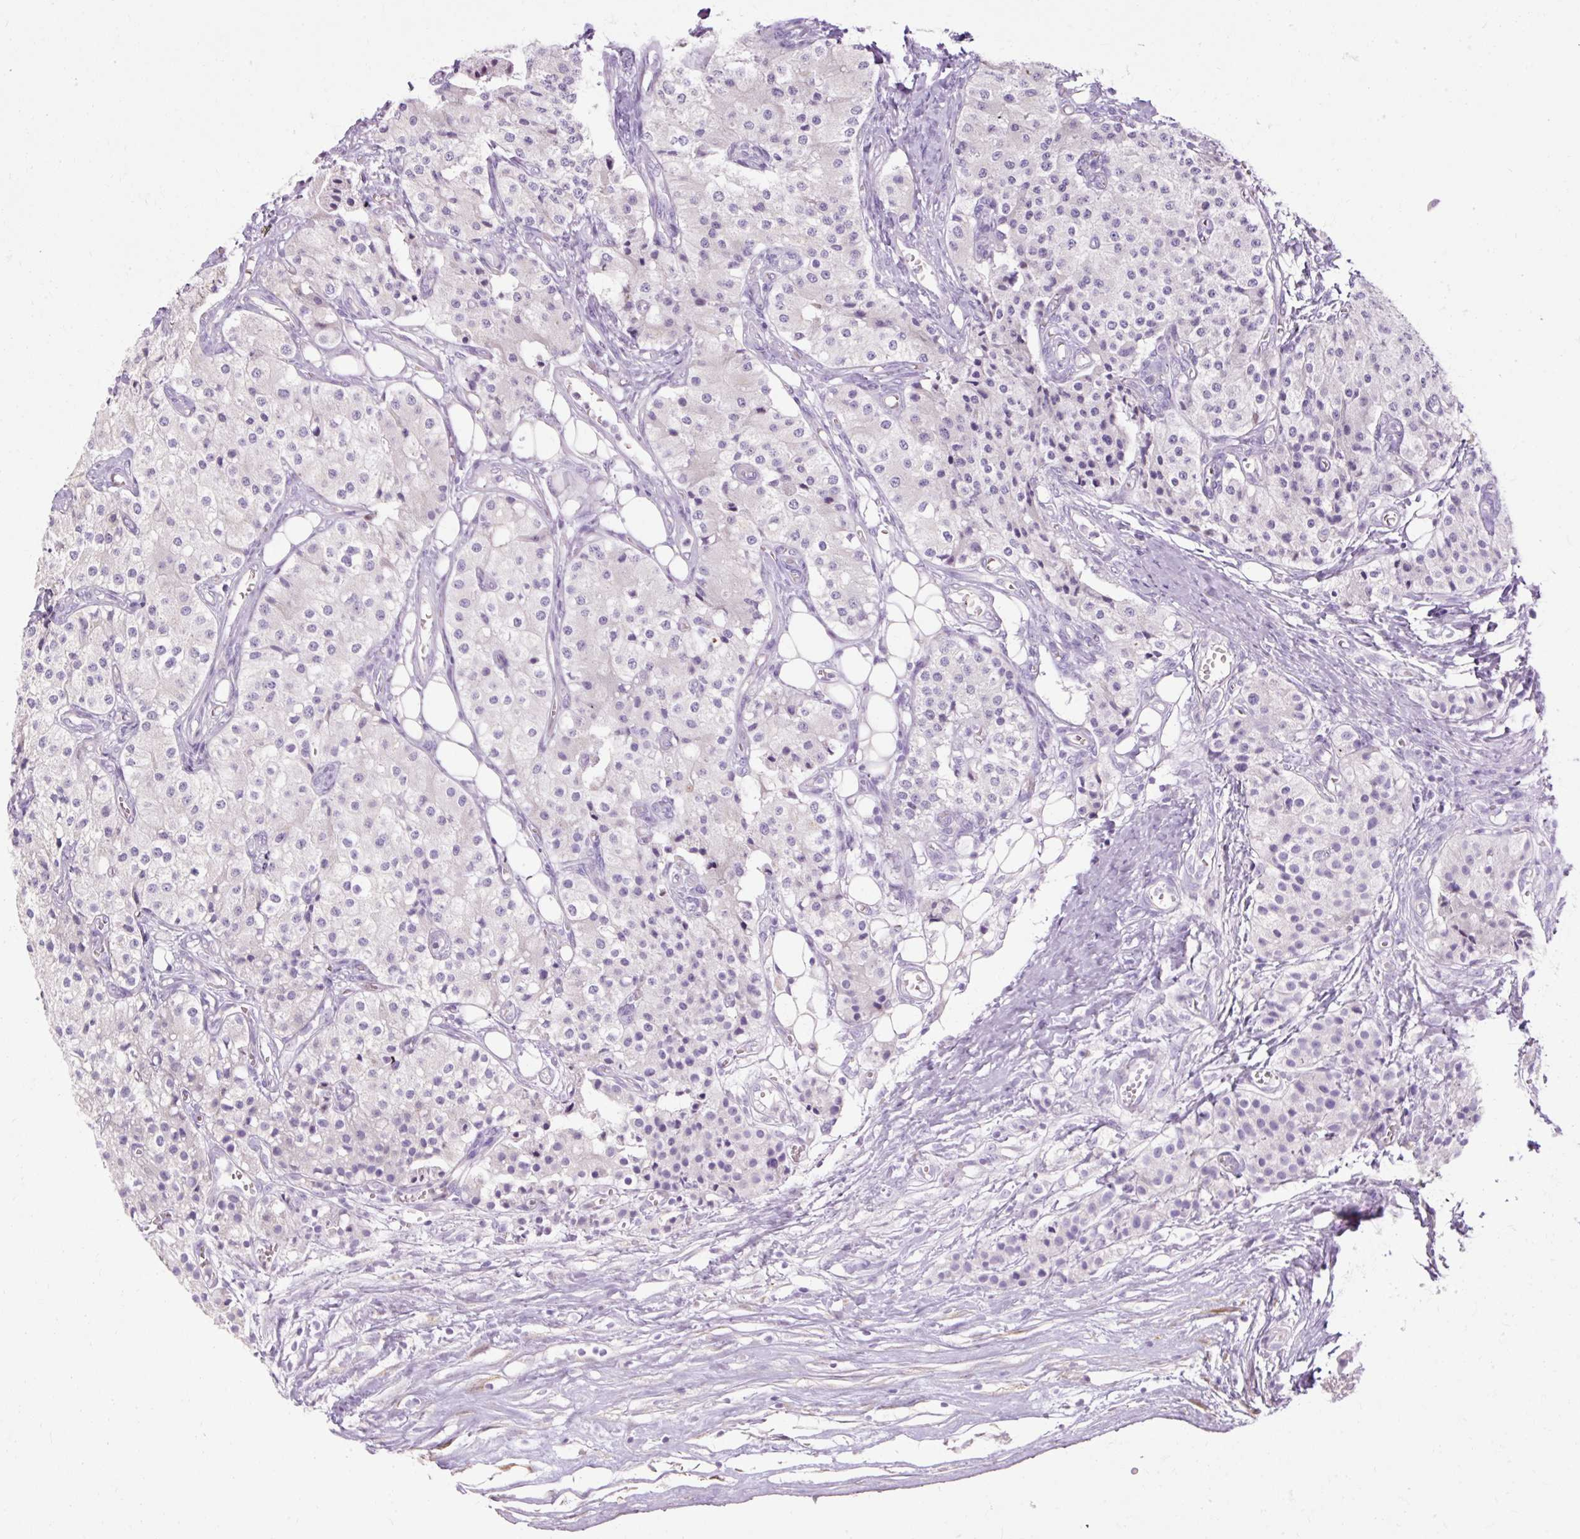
{"staining": {"intensity": "negative", "quantity": "none", "location": "none"}, "tissue": "carcinoid", "cell_type": "Tumor cells", "image_type": "cancer", "snomed": [{"axis": "morphology", "description": "Carcinoid, malignant, NOS"}, {"axis": "topography", "description": "Colon"}], "caption": "Tumor cells are negative for brown protein staining in carcinoid.", "gene": "HSD11B1", "patient": {"sex": "female", "age": 52}}